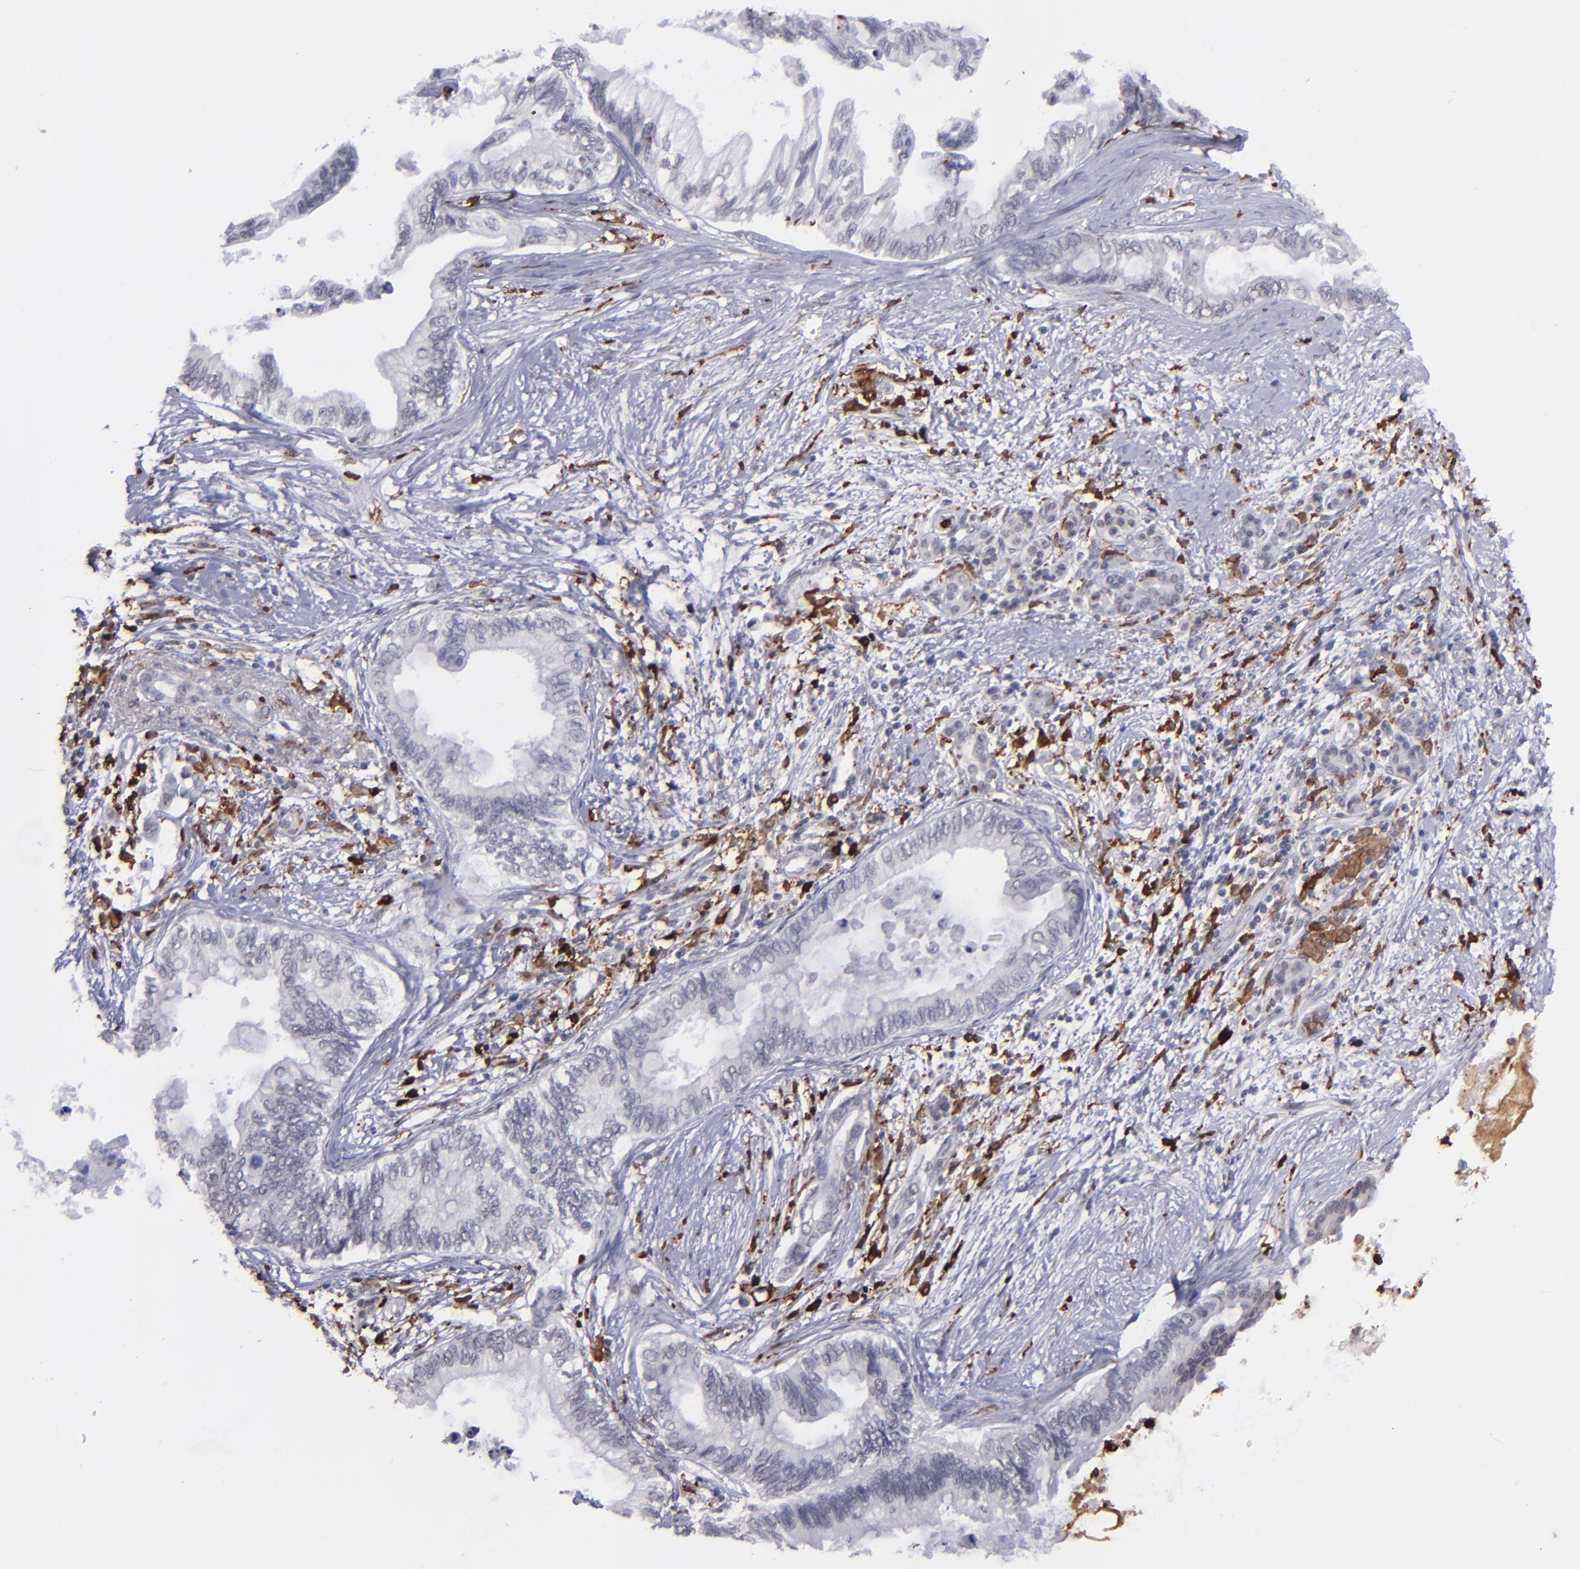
{"staining": {"intensity": "negative", "quantity": "none", "location": "none"}, "tissue": "pancreatic cancer", "cell_type": "Tumor cells", "image_type": "cancer", "snomed": [{"axis": "morphology", "description": "Adenocarcinoma, NOS"}, {"axis": "topography", "description": "Pancreas"}], "caption": "Immunohistochemistry (IHC) micrograph of neoplastic tissue: human pancreatic cancer stained with DAB (3,3'-diaminobenzidine) demonstrates no significant protein positivity in tumor cells.", "gene": "NCF2", "patient": {"sex": "female", "age": 66}}